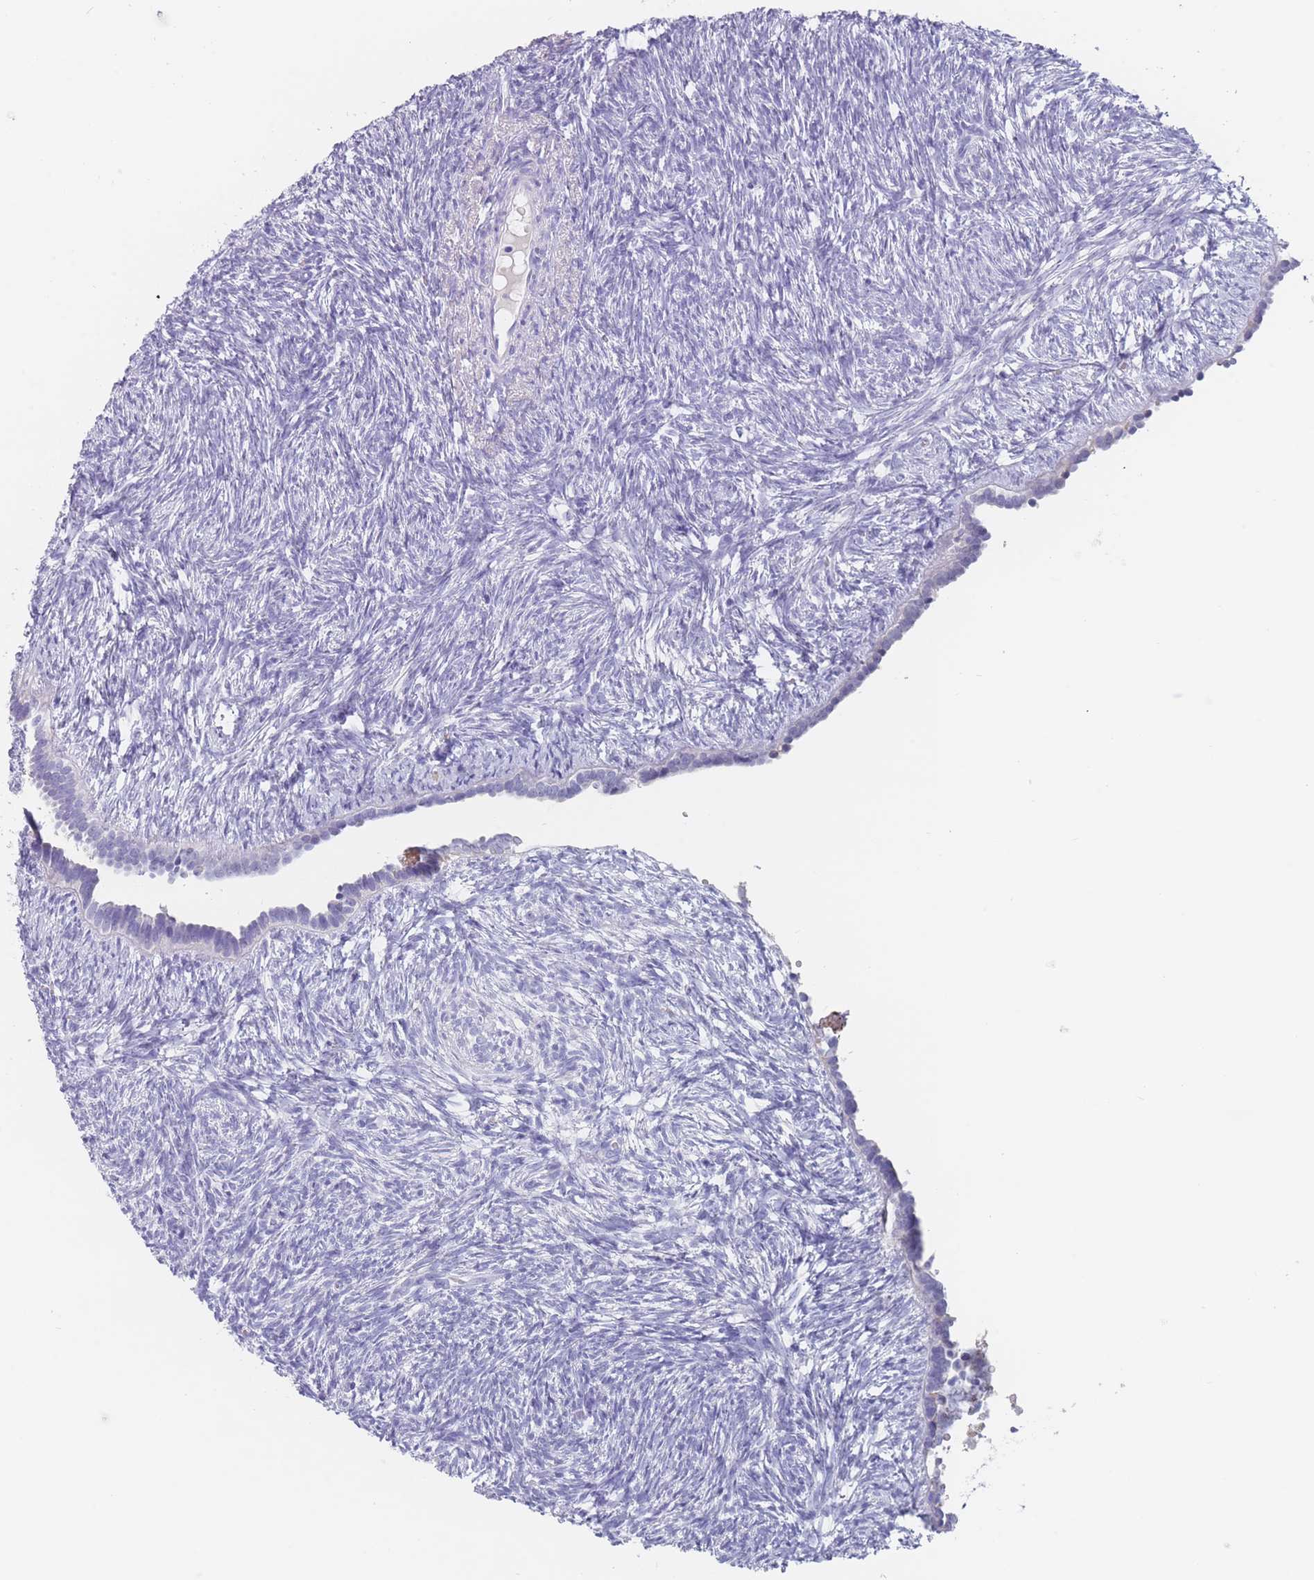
{"staining": {"intensity": "negative", "quantity": "none", "location": "none"}, "tissue": "ovary", "cell_type": "Follicle cells", "image_type": "normal", "snomed": [{"axis": "morphology", "description": "Normal tissue, NOS"}, {"axis": "topography", "description": "Ovary"}], "caption": "Ovary was stained to show a protein in brown. There is no significant staining in follicle cells. Brightfield microscopy of immunohistochemistry stained with DAB (3,3'-diaminobenzidine) (brown) and hematoxylin (blue), captured at high magnification.", "gene": "ST8SIA5", "patient": {"sex": "female", "age": 51}}